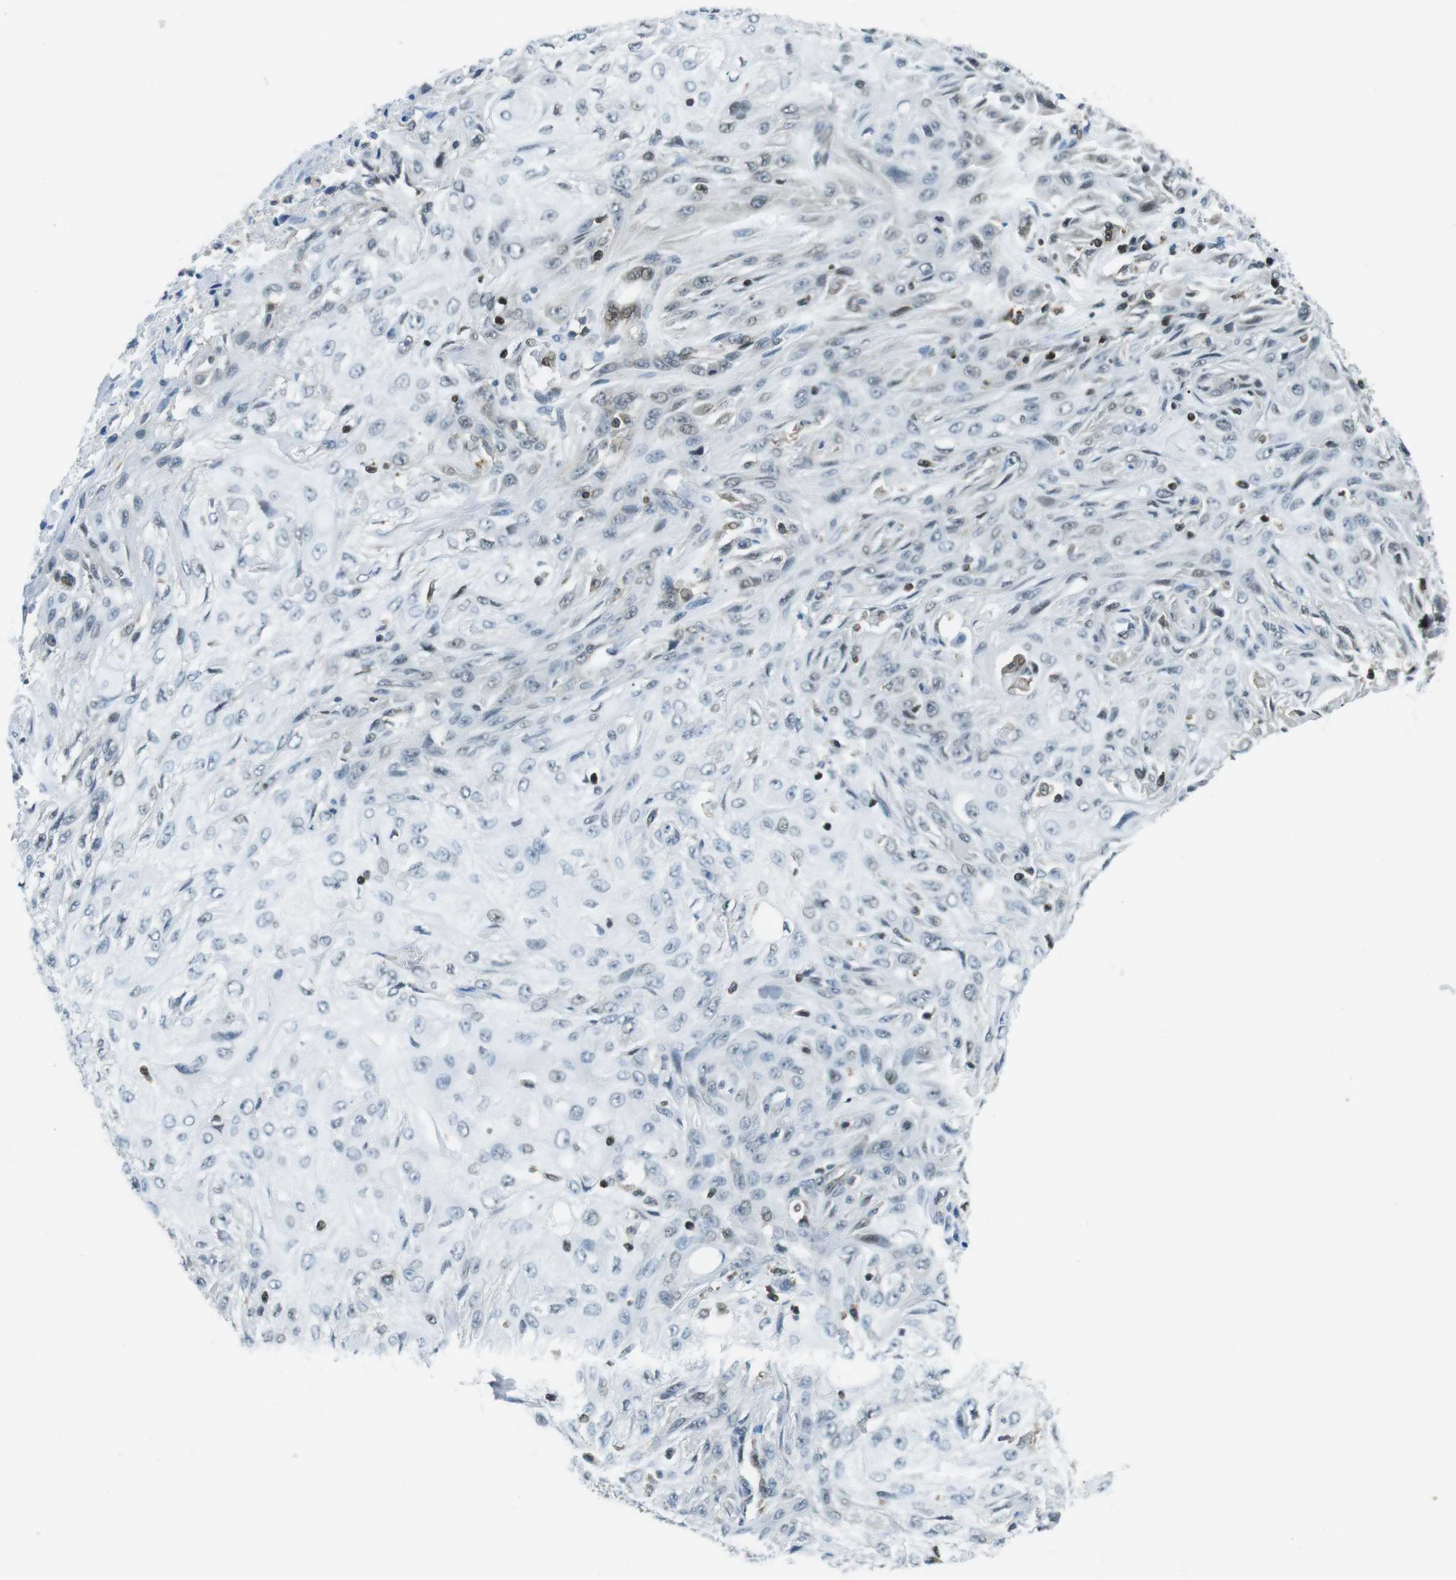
{"staining": {"intensity": "negative", "quantity": "none", "location": "none"}, "tissue": "skin cancer", "cell_type": "Tumor cells", "image_type": "cancer", "snomed": [{"axis": "morphology", "description": "Squamous cell carcinoma, NOS"}, {"axis": "topography", "description": "Skin"}], "caption": "This is an immunohistochemistry (IHC) image of squamous cell carcinoma (skin). There is no staining in tumor cells.", "gene": "STK10", "patient": {"sex": "male", "age": 75}}